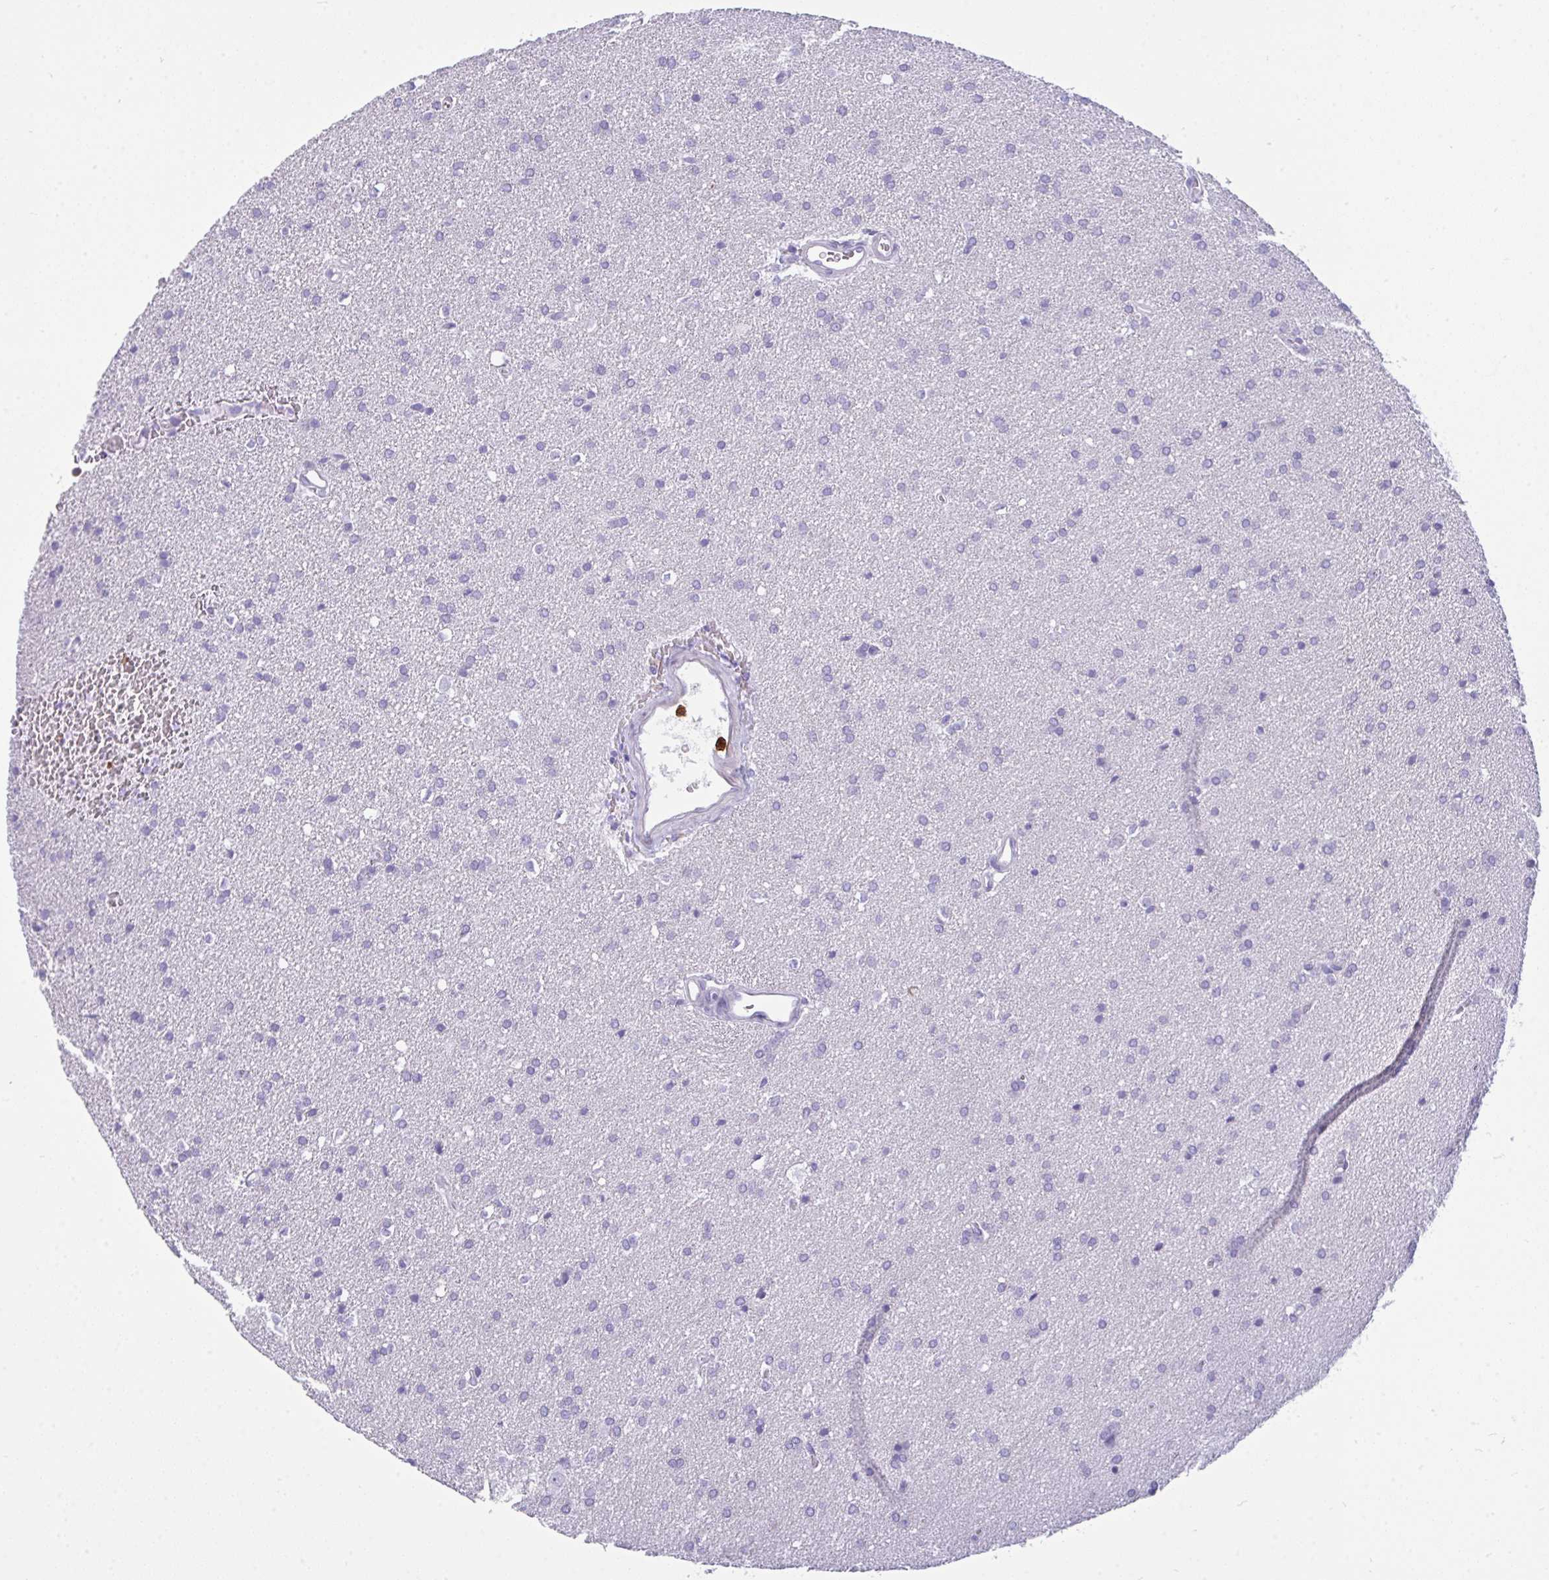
{"staining": {"intensity": "negative", "quantity": "none", "location": "none"}, "tissue": "glioma", "cell_type": "Tumor cells", "image_type": "cancer", "snomed": [{"axis": "morphology", "description": "Glioma, malignant, Low grade"}, {"axis": "topography", "description": "Brain"}], "caption": "DAB (3,3'-diaminobenzidine) immunohistochemical staining of malignant glioma (low-grade) exhibits no significant positivity in tumor cells.", "gene": "ARHGAP42", "patient": {"sex": "female", "age": 34}}